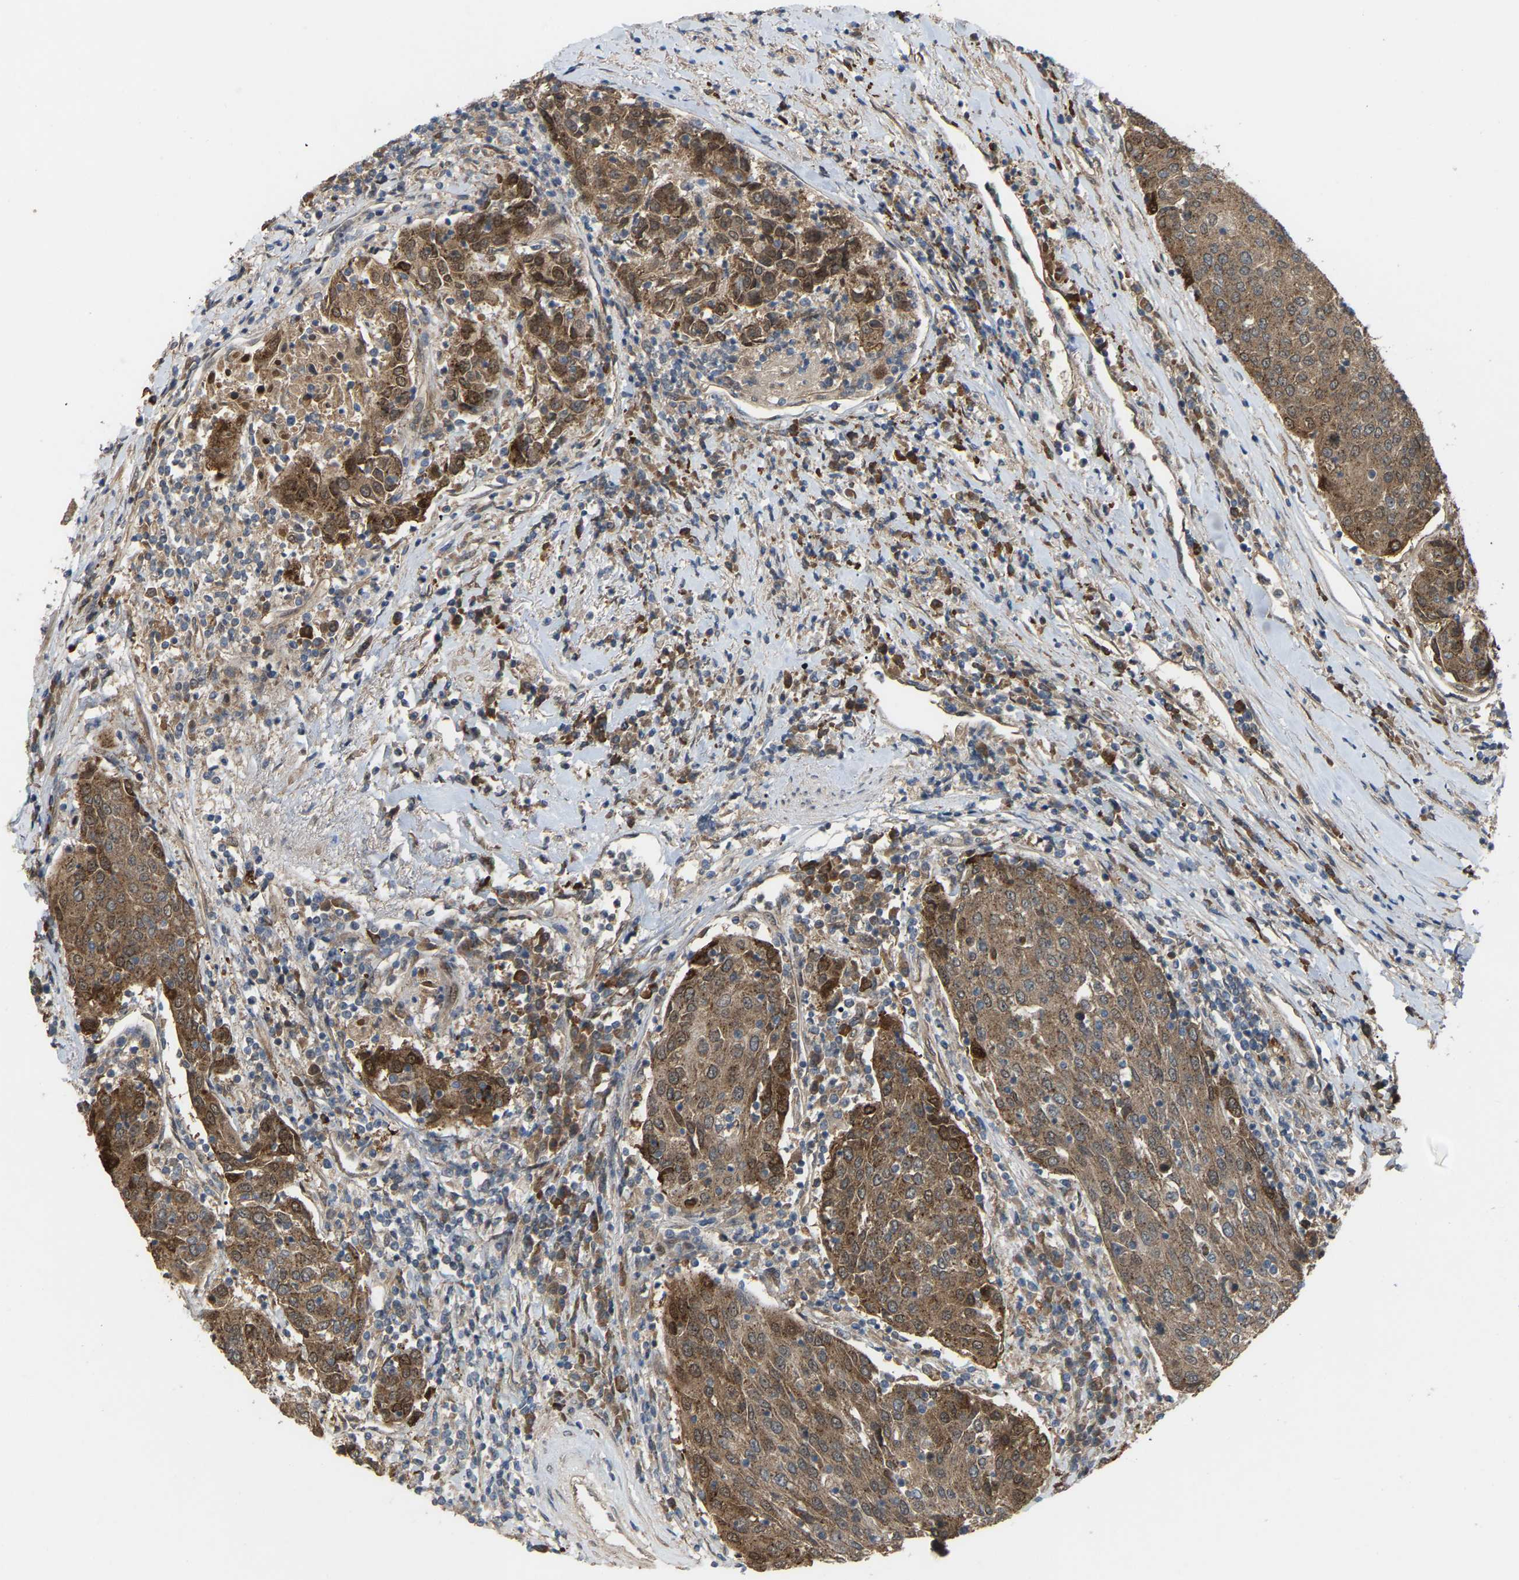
{"staining": {"intensity": "moderate", "quantity": ">75%", "location": "cytoplasmic/membranous"}, "tissue": "urothelial cancer", "cell_type": "Tumor cells", "image_type": "cancer", "snomed": [{"axis": "morphology", "description": "Urothelial carcinoma, High grade"}, {"axis": "topography", "description": "Urinary bladder"}], "caption": "A photomicrograph showing moderate cytoplasmic/membranous positivity in about >75% of tumor cells in urothelial cancer, as visualized by brown immunohistochemical staining.", "gene": "CROT", "patient": {"sex": "female", "age": 85}}